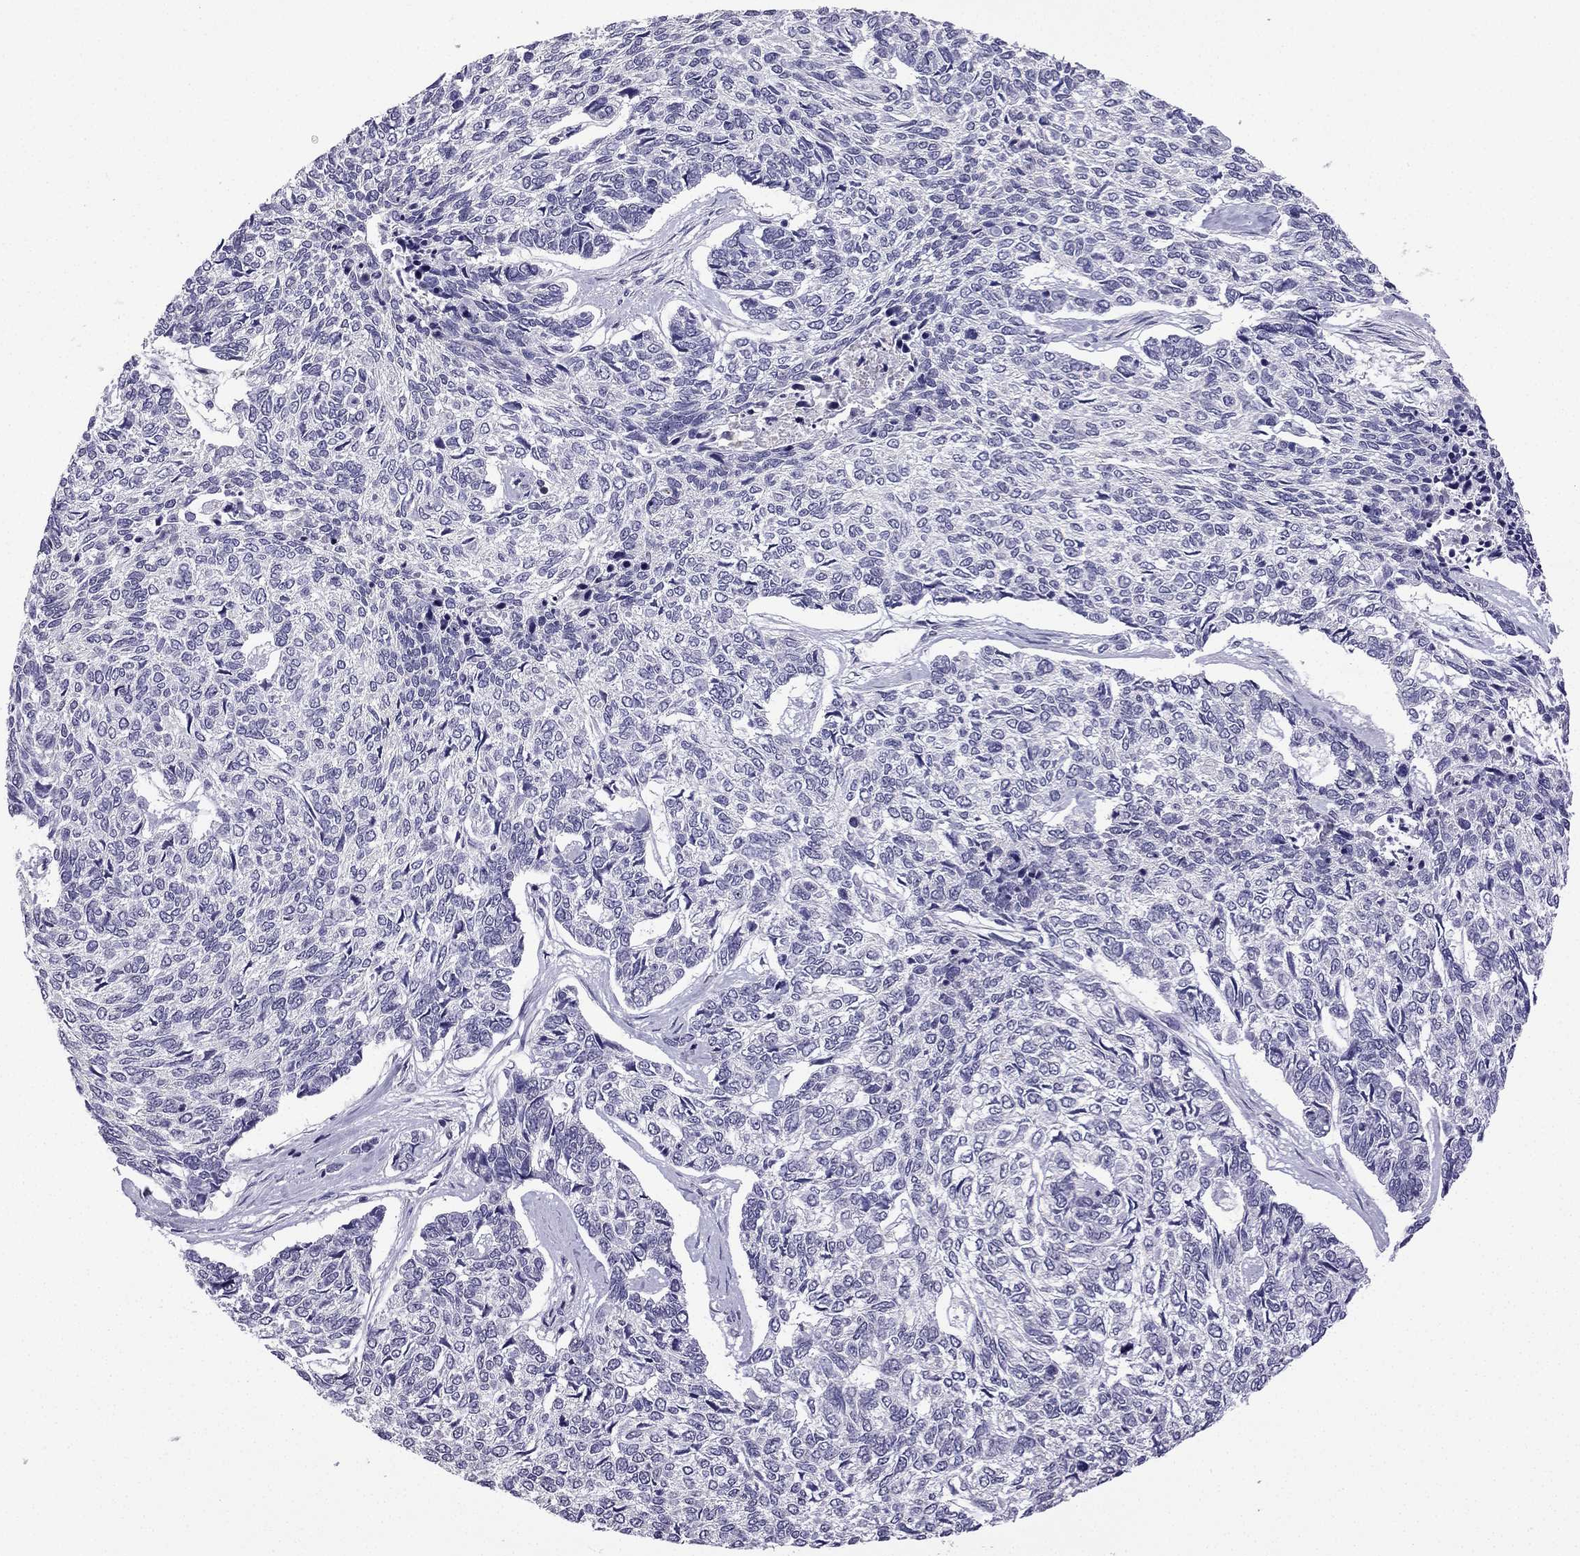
{"staining": {"intensity": "negative", "quantity": "none", "location": "none"}, "tissue": "skin cancer", "cell_type": "Tumor cells", "image_type": "cancer", "snomed": [{"axis": "morphology", "description": "Basal cell carcinoma"}, {"axis": "topography", "description": "Skin"}], "caption": "Immunohistochemistry (IHC) image of human basal cell carcinoma (skin) stained for a protein (brown), which reveals no staining in tumor cells. (DAB immunohistochemistry (IHC) with hematoxylin counter stain).", "gene": "CFAP70", "patient": {"sex": "female", "age": 65}}